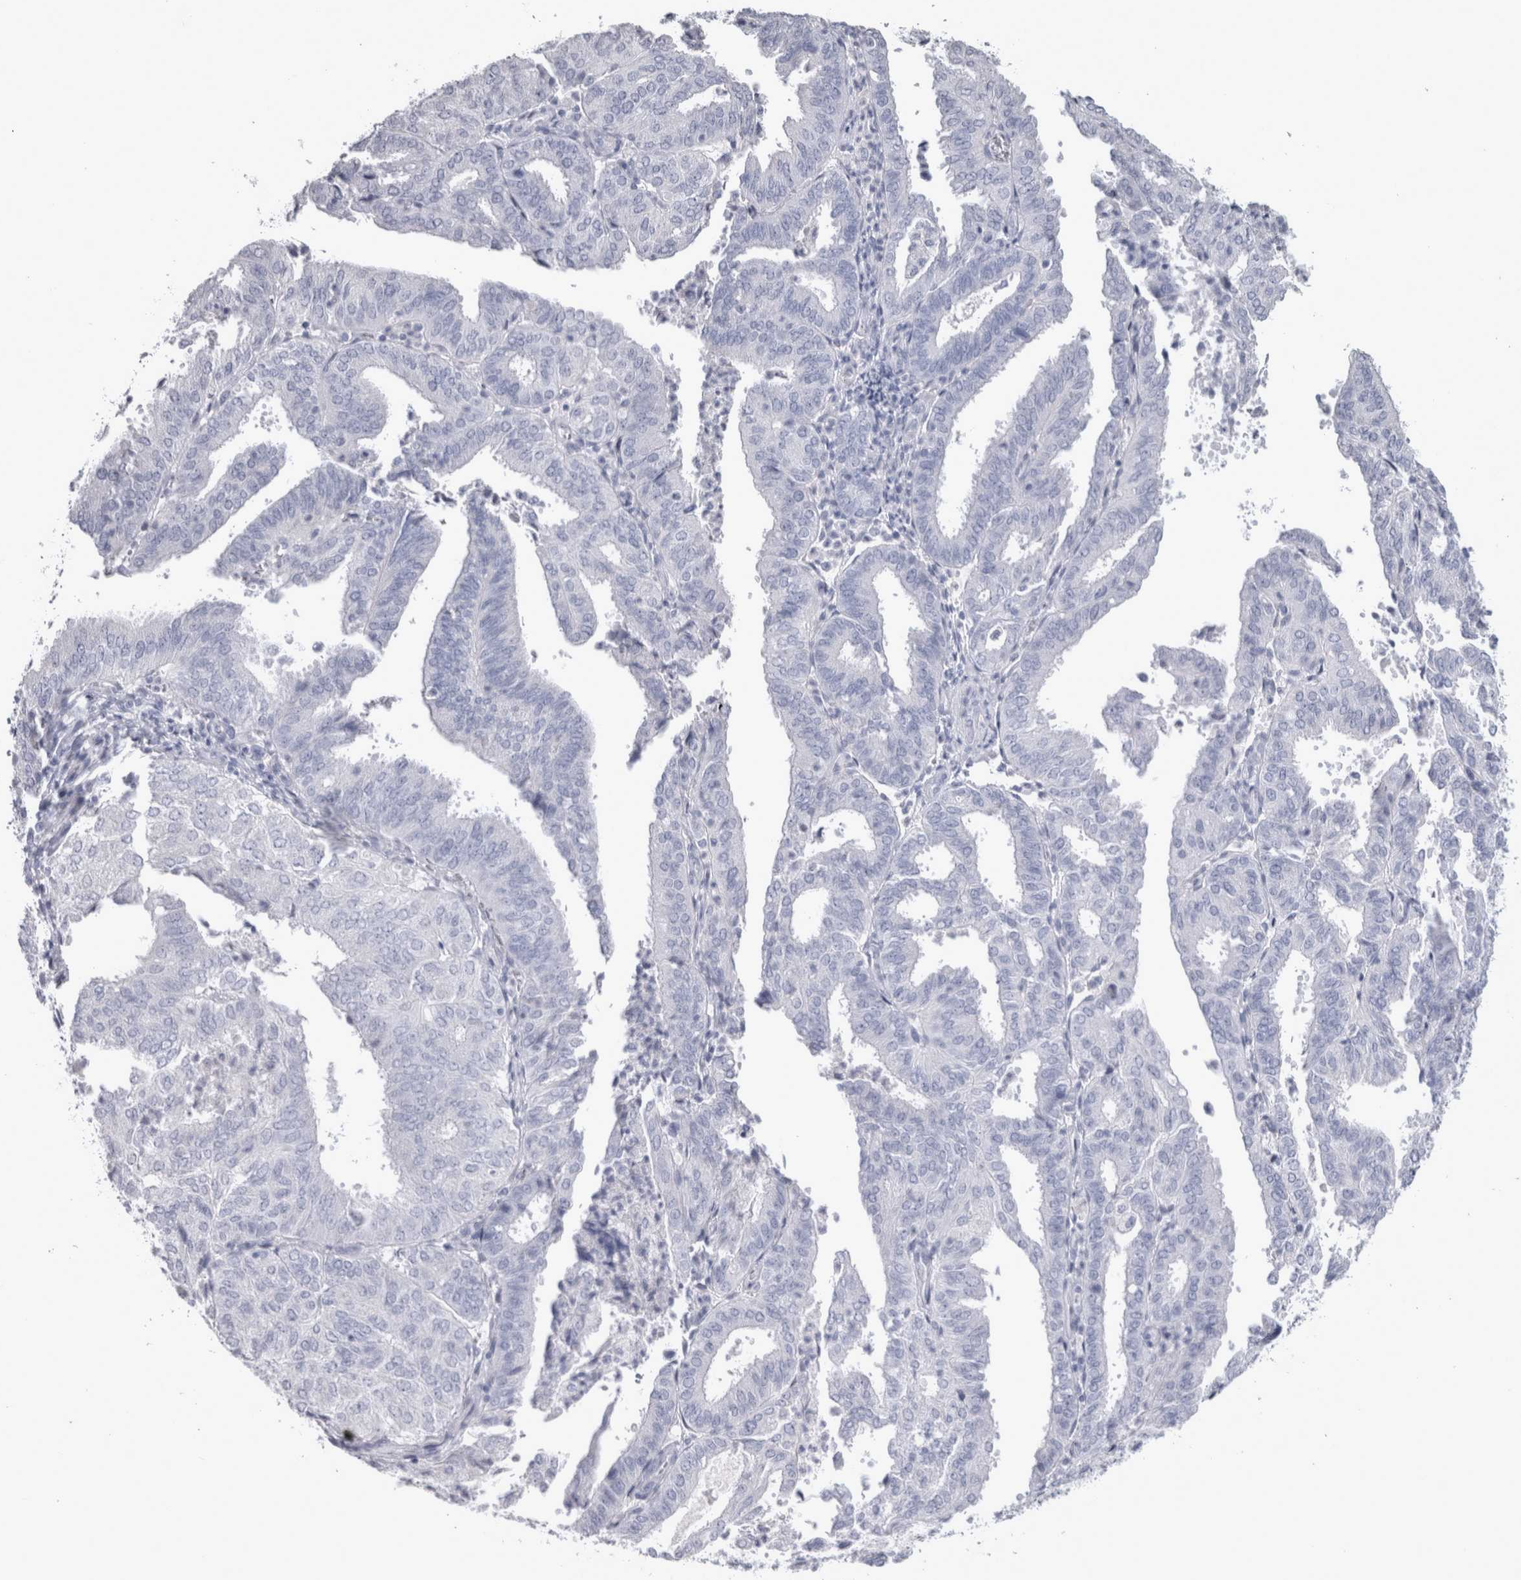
{"staining": {"intensity": "negative", "quantity": "none", "location": "none"}, "tissue": "endometrial cancer", "cell_type": "Tumor cells", "image_type": "cancer", "snomed": [{"axis": "morphology", "description": "Adenocarcinoma, NOS"}, {"axis": "topography", "description": "Uterus"}], "caption": "Immunohistochemistry of human adenocarcinoma (endometrial) shows no positivity in tumor cells.", "gene": "MSMB", "patient": {"sex": "female", "age": 60}}